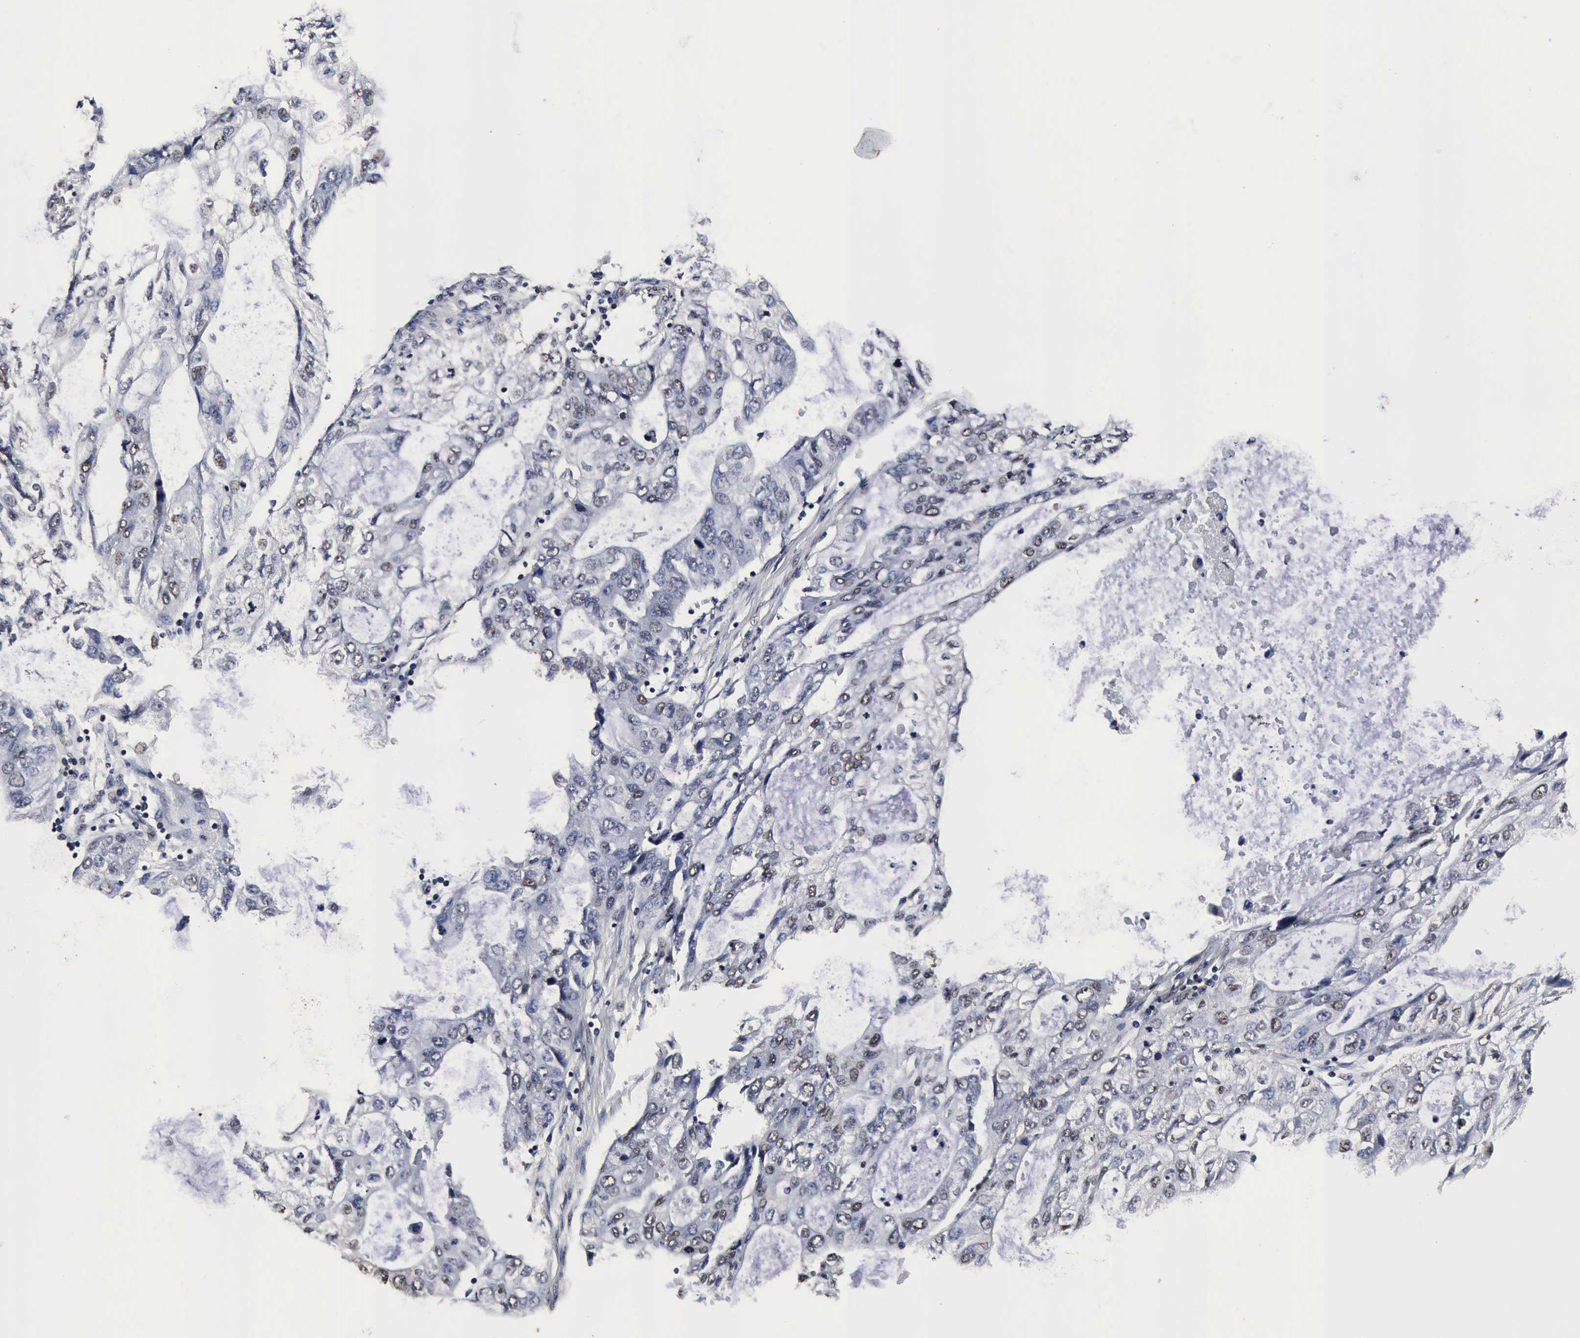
{"staining": {"intensity": "negative", "quantity": "none", "location": "none"}, "tissue": "stomach cancer", "cell_type": "Tumor cells", "image_type": "cancer", "snomed": [{"axis": "morphology", "description": "Adenocarcinoma, NOS"}, {"axis": "topography", "description": "Stomach, upper"}], "caption": "The IHC micrograph has no significant positivity in tumor cells of stomach cancer (adenocarcinoma) tissue.", "gene": "UBC", "patient": {"sex": "female", "age": 52}}